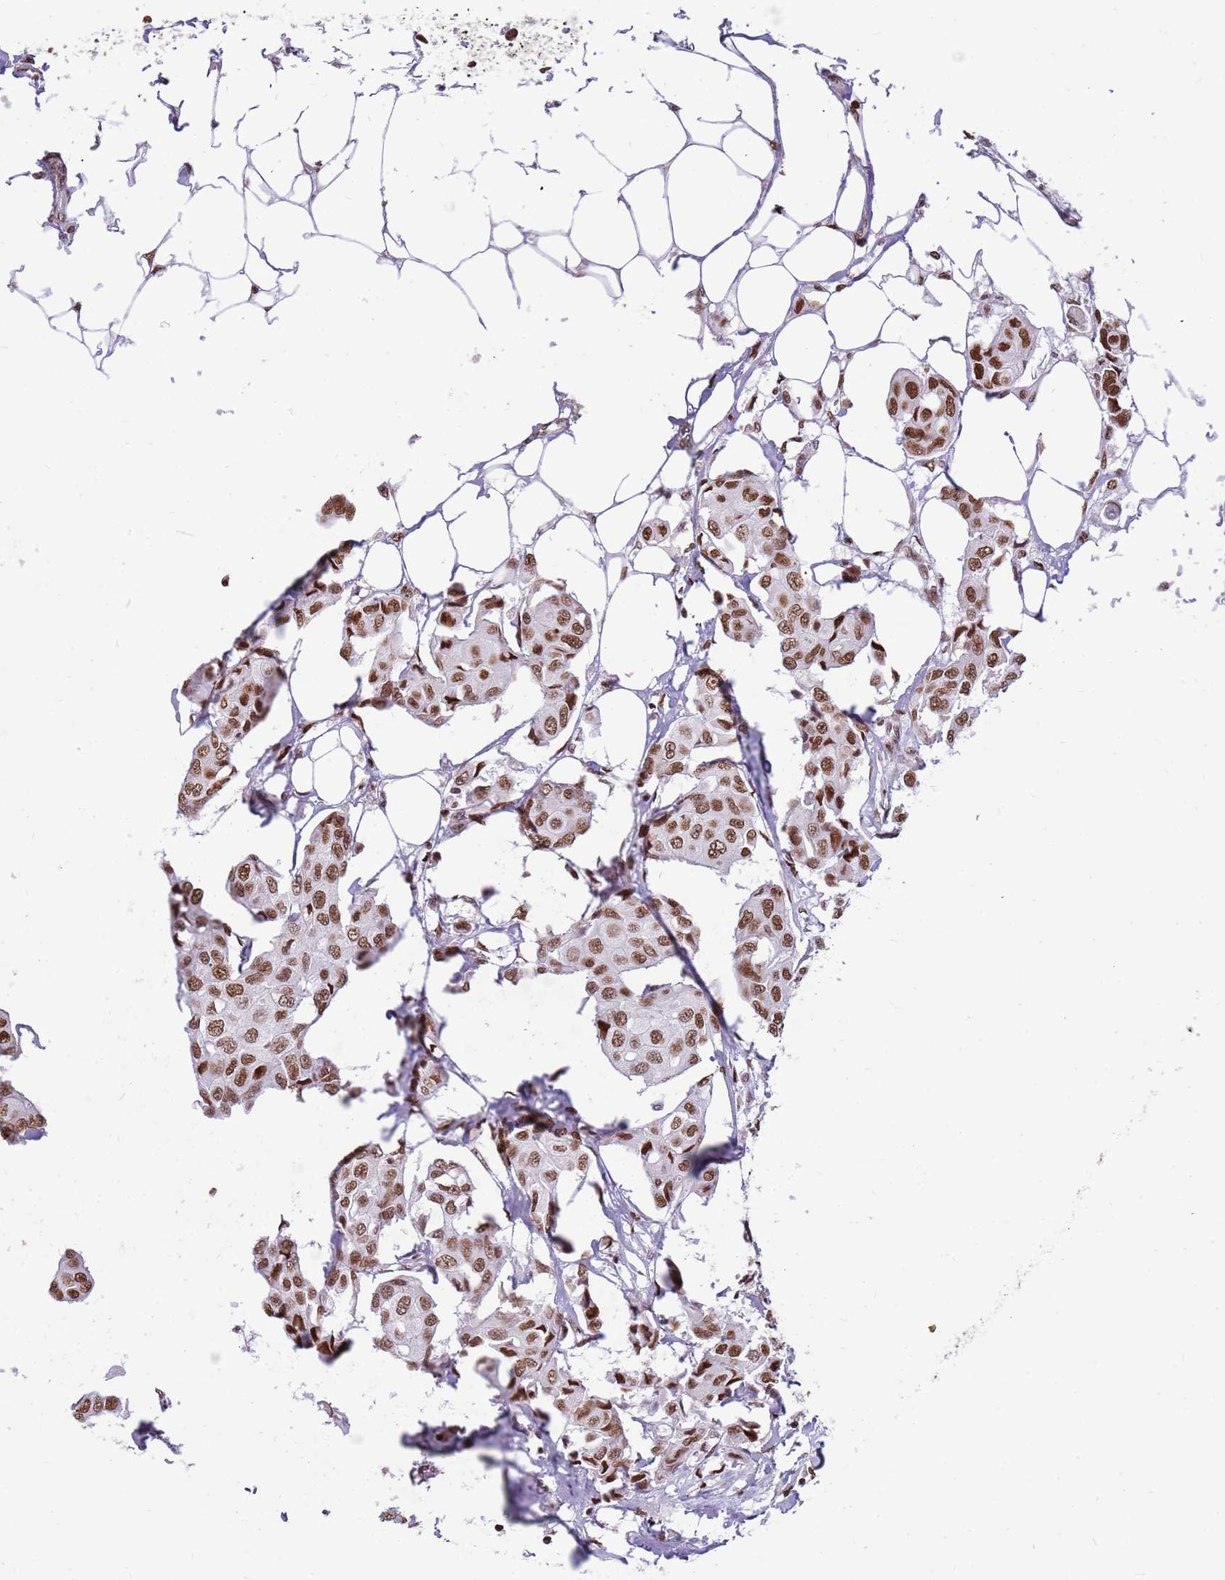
{"staining": {"intensity": "moderate", "quantity": ">75%", "location": "nuclear"}, "tissue": "breast cancer", "cell_type": "Tumor cells", "image_type": "cancer", "snomed": [{"axis": "morphology", "description": "Duct carcinoma"}, {"axis": "topography", "description": "Breast"}, {"axis": "topography", "description": "Lymph node"}], "caption": "A histopathology image of intraductal carcinoma (breast) stained for a protein reveals moderate nuclear brown staining in tumor cells. (Brightfield microscopy of DAB IHC at high magnification).", "gene": "WASHC4", "patient": {"sex": "female", "age": 80}}